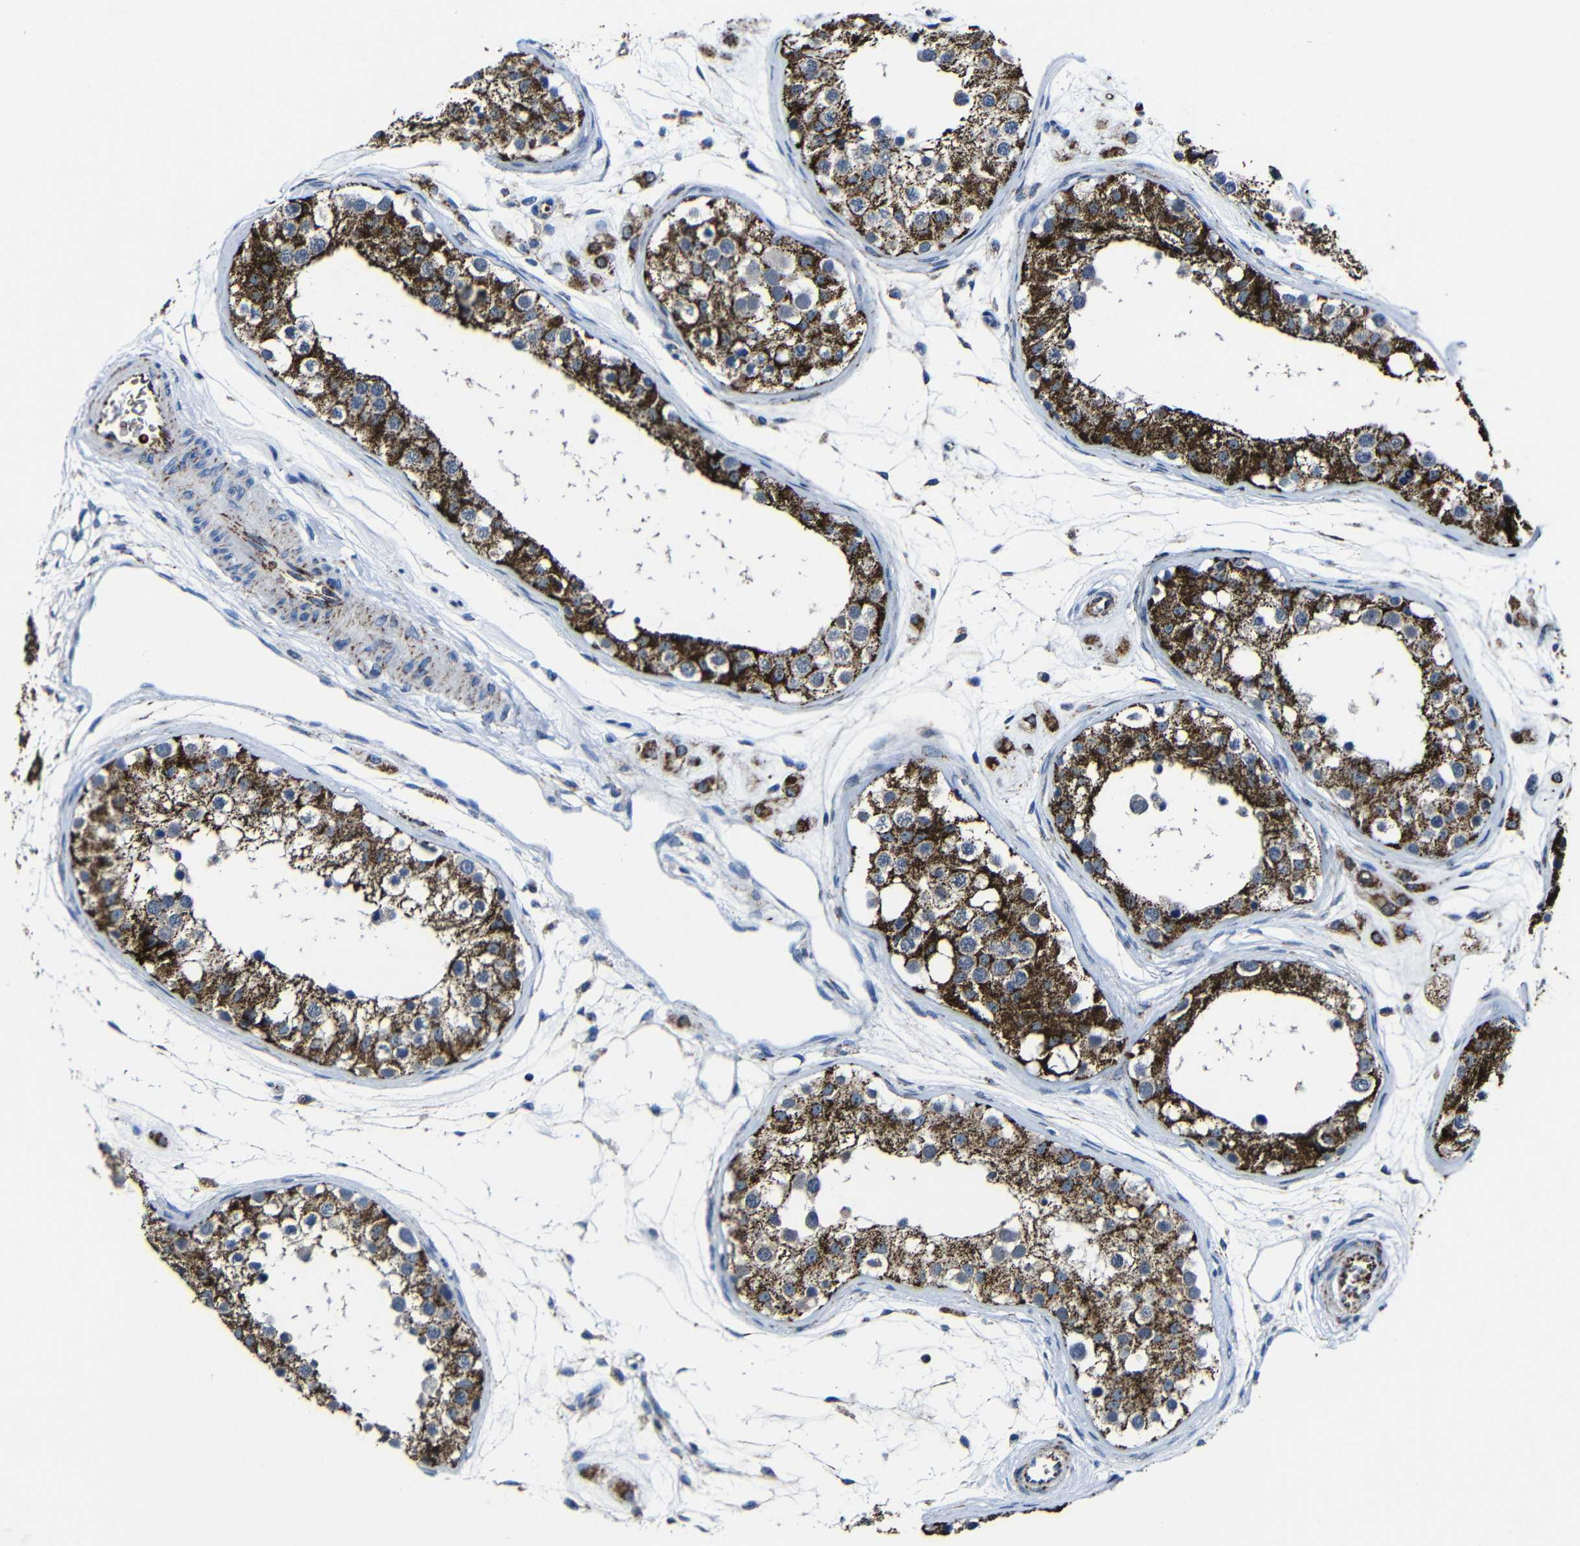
{"staining": {"intensity": "strong", "quantity": "25%-75%", "location": "cytoplasmic/membranous"}, "tissue": "testis", "cell_type": "Cells in seminiferous ducts", "image_type": "normal", "snomed": [{"axis": "morphology", "description": "Normal tissue, NOS"}, {"axis": "morphology", "description": "Adenocarcinoma, metastatic, NOS"}, {"axis": "topography", "description": "Testis"}], "caption": "Protein staining displays strong cytoplasmic/membranous expression in about 25%-75% of cells in seminiferous ducts in benign testis. The staining was performed using DAB to visualize the protein expression in brown, while the nuclei were stained in blue with hematoxylin (Magnification: 20x).", "gene": "CA5B", "patient": {"sex": "male", "age": 26}}